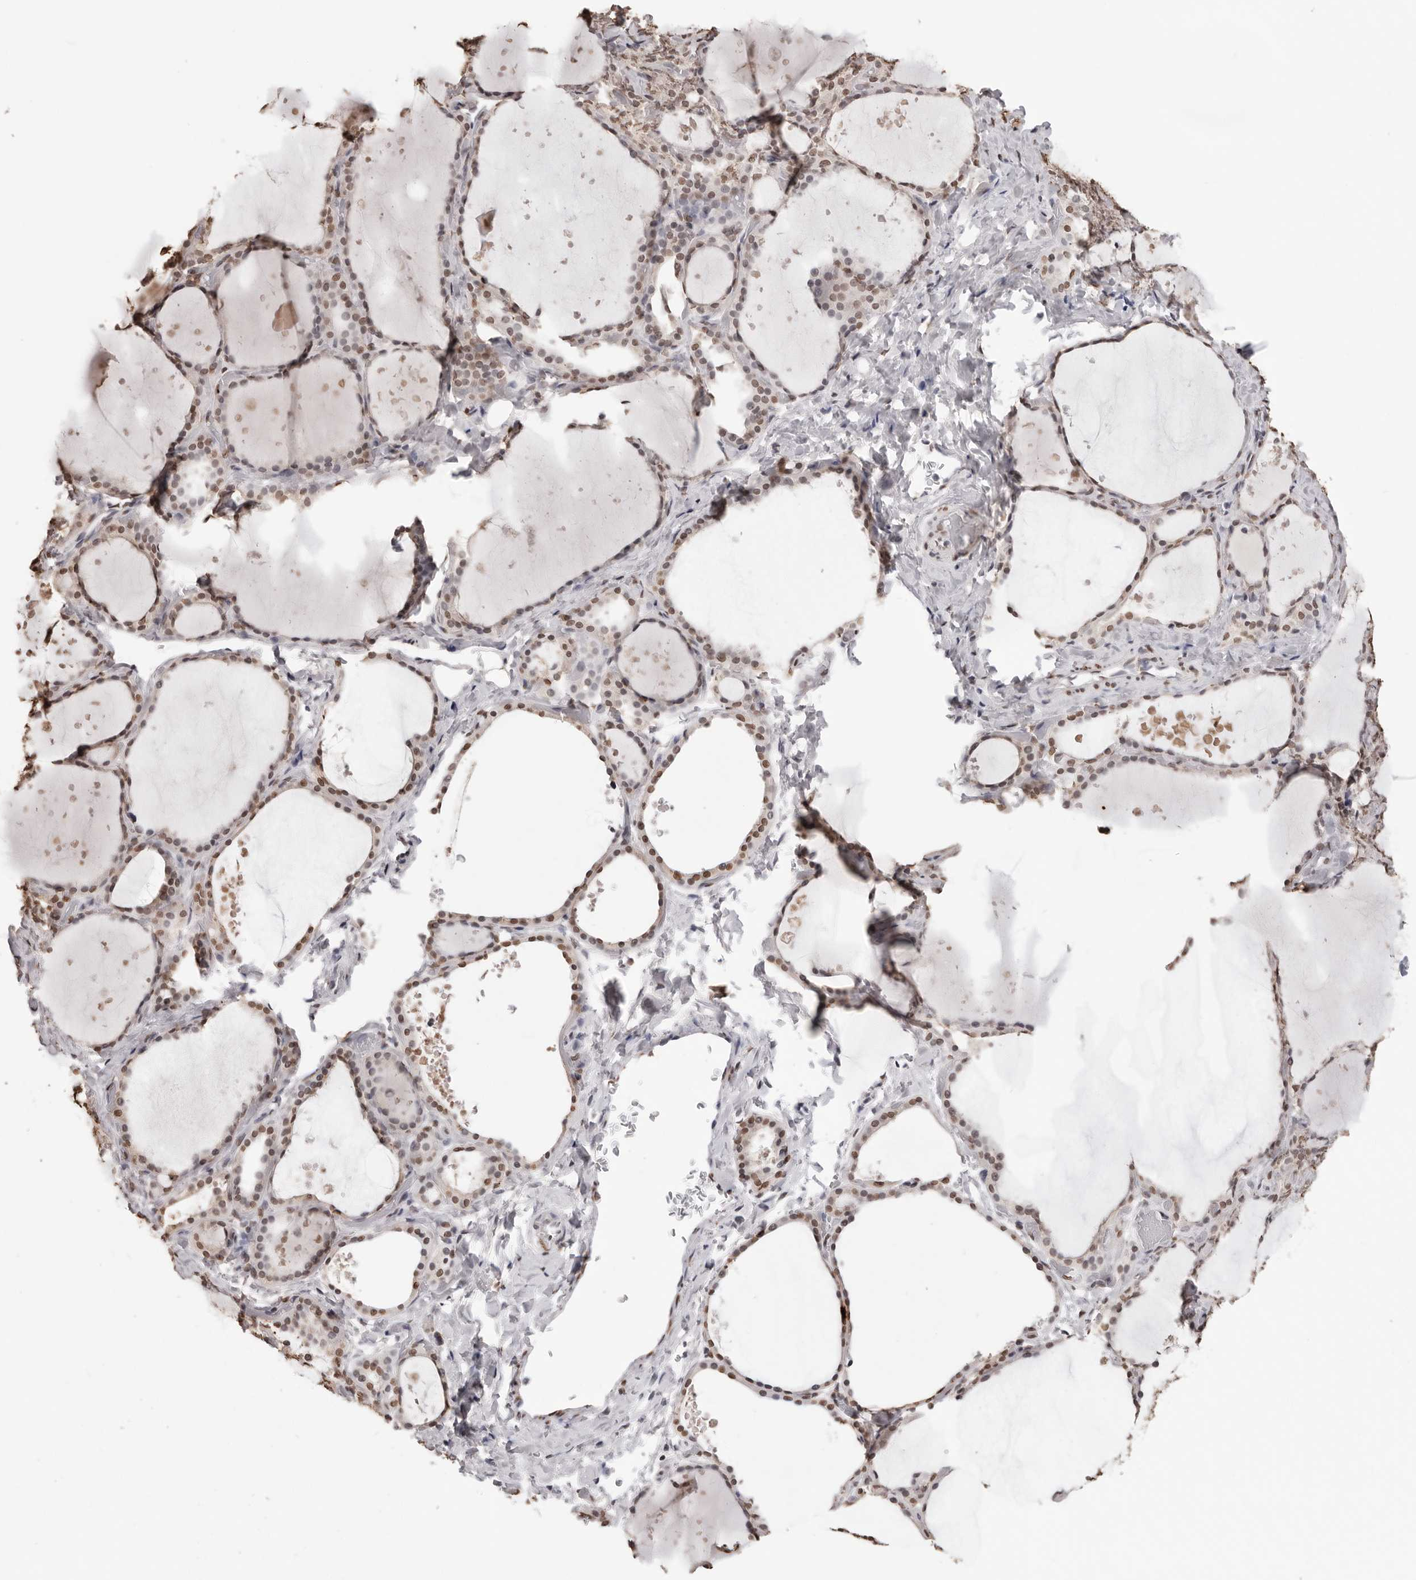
{"staining": {"intensity": "moderate", "quantity": ">75%", "location": "nuclear"}, "tissue": "thyroid gland", "cell_type": "Glandular cells", "image_type": "normal", "snomed": [{"axis": "morphology", "description": "Normal tissue, NOS"}, {"axis": "topography", "description": "Thyroid gland"}], "caption": "DAB (3,3'-diaminobenzidine) immunohistochemical staining of benign human thyroid gland displays moderate nuclear protein staining in about >75% of glandular cells.", "gene": "OLIG3", "patient": {"sex": "female", "age": 44}}